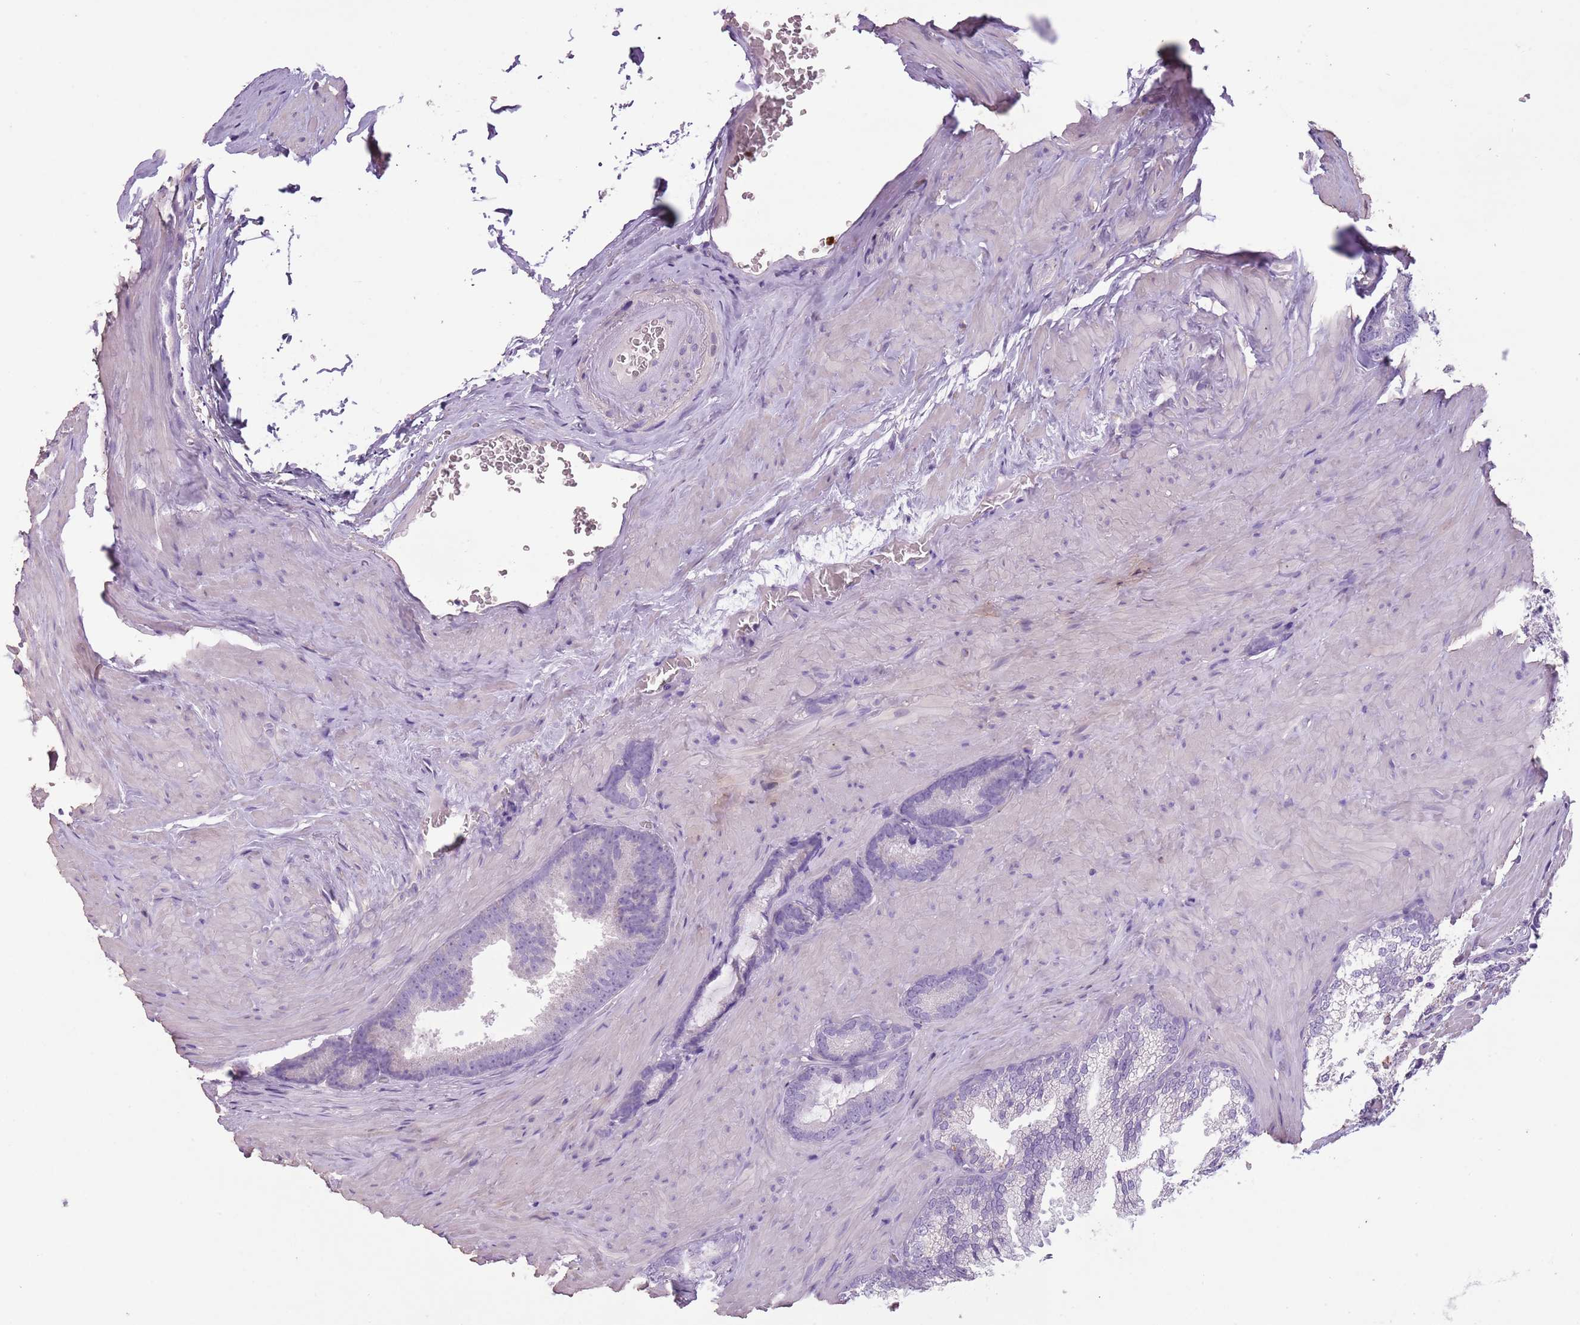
{"staining": {"intensity": "negative", "quantity": "none", "location": "none"}, "tissue": "prostate cancer", "cell_type": "Tumor cells", "image_type": "cancer", "snomed": [{"axis": "morphology", "description": "Adenocarcinoma, High grade"}, {"axis": "topography", "description": "Prostate"}], "caption": "Immunohistochemical staining of prostate adenocarcinoma (high-grade) shows no significant expression in tumor cells.", "gene": "CELF6", "patient": {"sex": "male", "age": 66}}